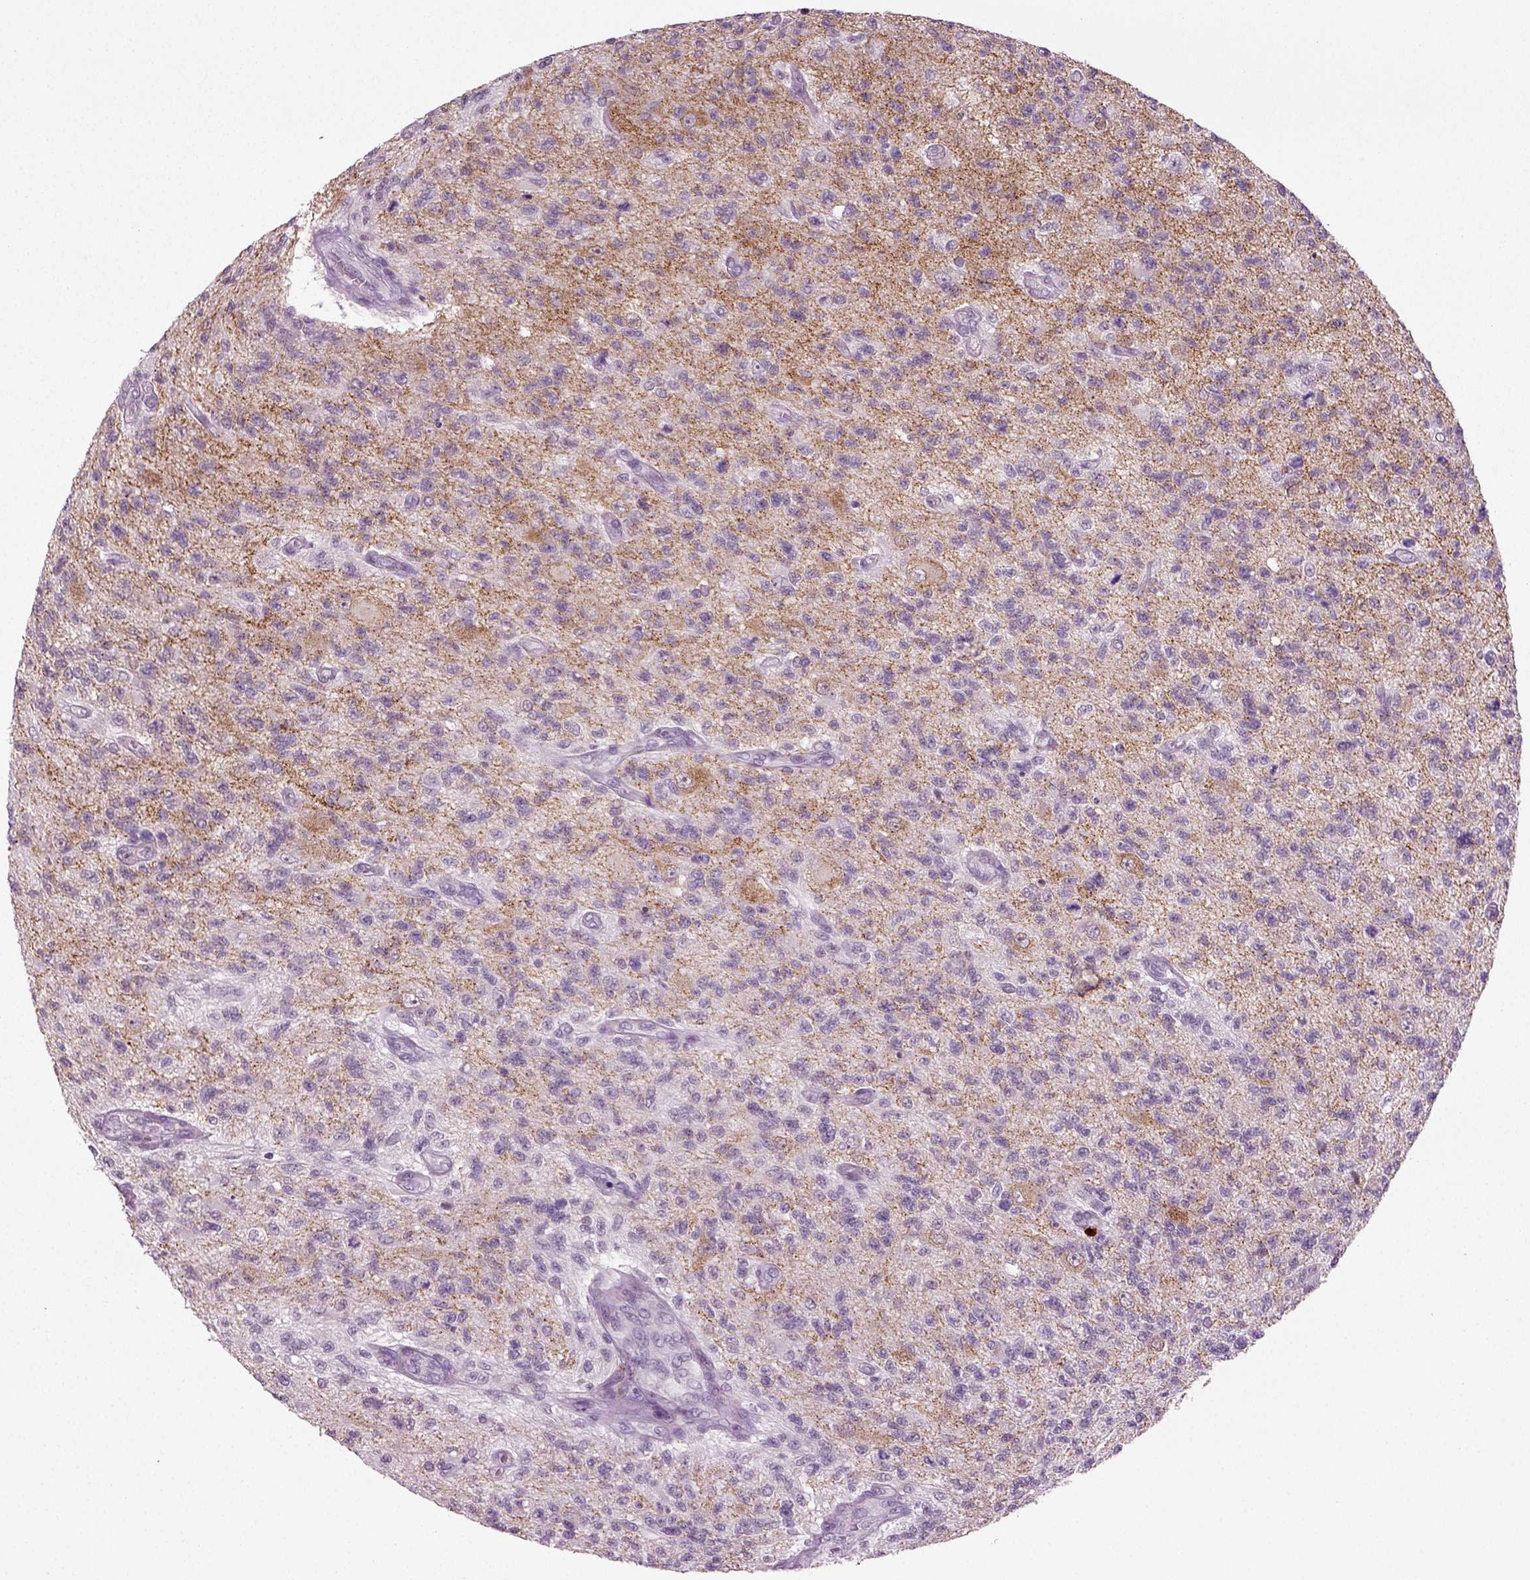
{"staining": {"intensity": "negative", "quantity": "none", "location": "none"}, "tissue": "glioma", "cell_type": "Tumor cells", "image_type": "cancer", "snomed": [{"axis": "morphology", "description": "Glioma, malignant, High grade"}, {"axis": "topography", "description": "Brain"}], "caption": "An immunohistochemistry (IHC) photomicrograph of malignant high-grade glioma is shown. There is no staining in tumor cells of malignant high-grade glioma.", "gene": "SYNGAP1", "patient": {"sex": "male", "age": 56}}